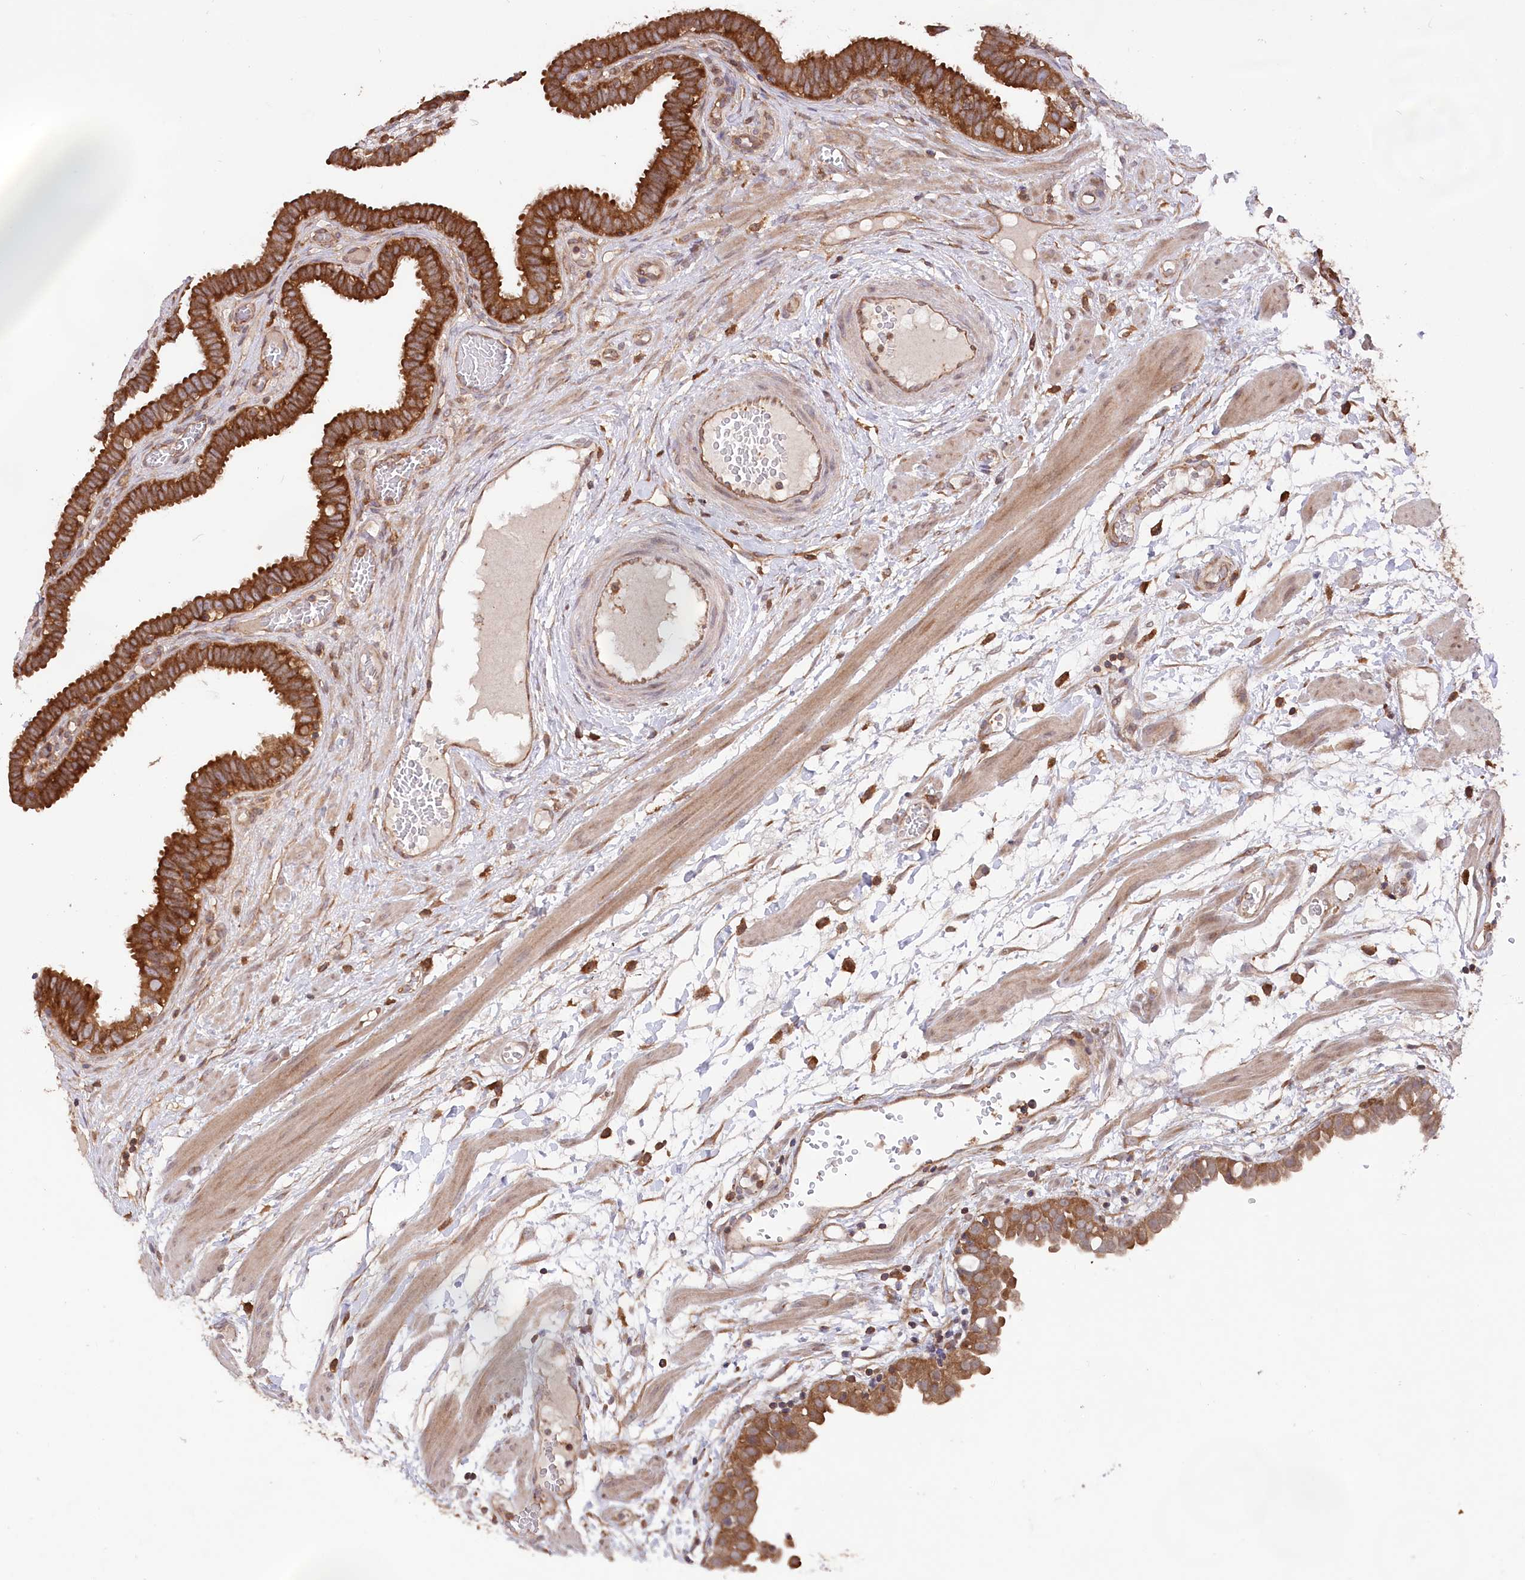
{"staining": {"intensity": "strong", "quantity": ">75%", "location": "cytoplasmic/membranous"}, "tissue": "fallopian tube", "cell_type": "Glandular cells", "image_type": "normal", "snomed": [{"axis": "morphology", "description": "Normal tissue, NOS"}, {"axis": "topography", "description": "Fallopian tube"}, {"axis": "topography", "description": "Placenta"}], "caption": "A photomicrograph of human fallopian tube stained for a protein shows strong cytoplasmic/membranous brown staining in glandular cells. (Stains: DAB in brown, nuclei in blue, Microscopy: brightfield microscopy at high magnification).", "gene": "PPP1R21", "patient": {"sex": "female", "age": 32}}